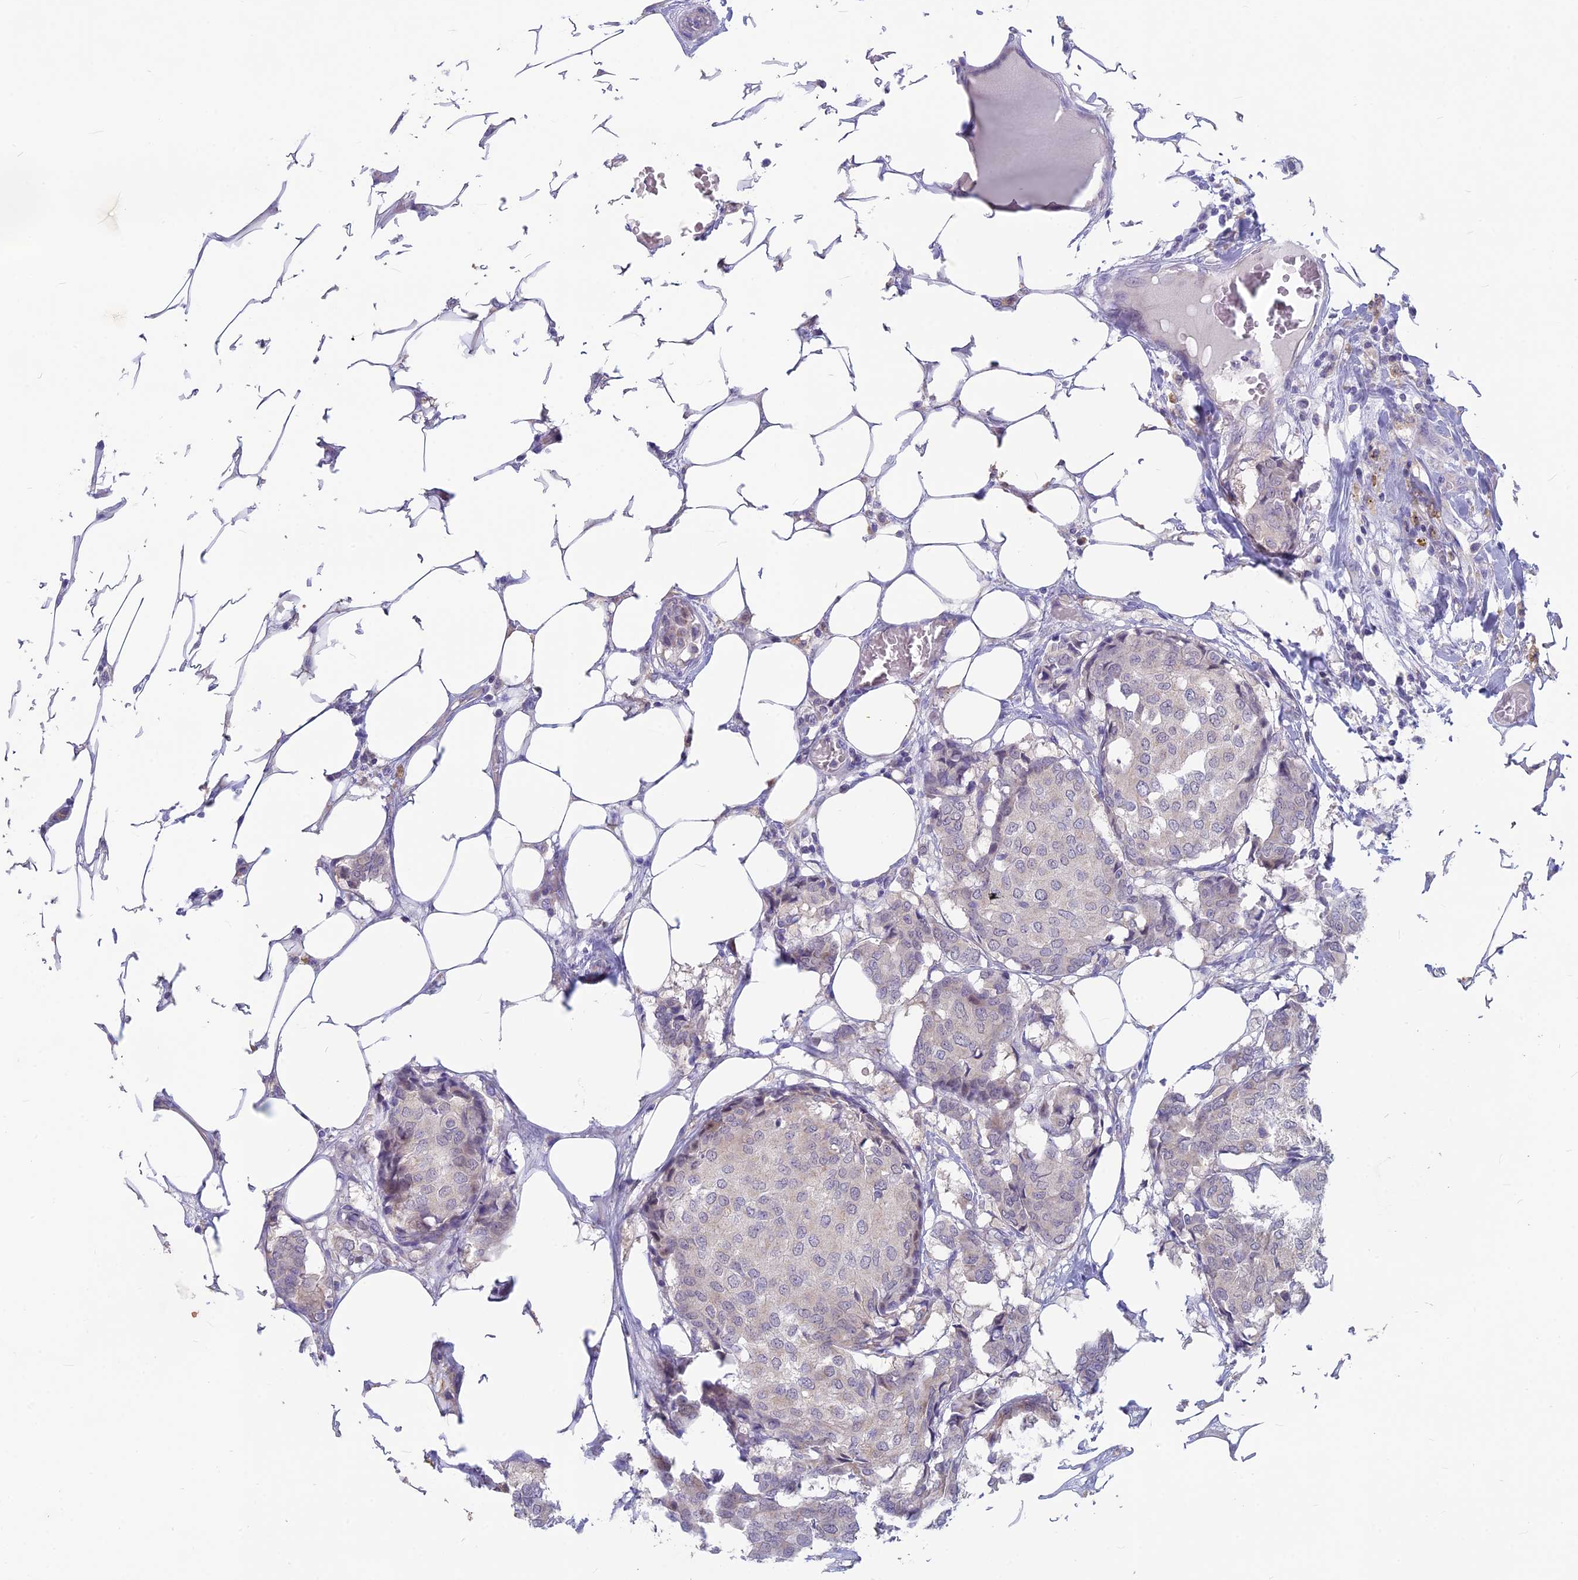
{"staining": {"intensity": "negative", "quantity": "none", "location": "none"}, "tissue": "breast cancer", "cell_type": "Tumor cells", "image_type": "cancer", "snomed": [{"axis": "morphology", "description": "Duct carcinoma"}, {"axis": "topography", "description": "Breast"}], "caption": "Tumor cells are negative for protein expression in human breast cancer (invasive ductal carcinoma).", "gene": "SNTN", "patient": {"sex": "female", "age": 75}}